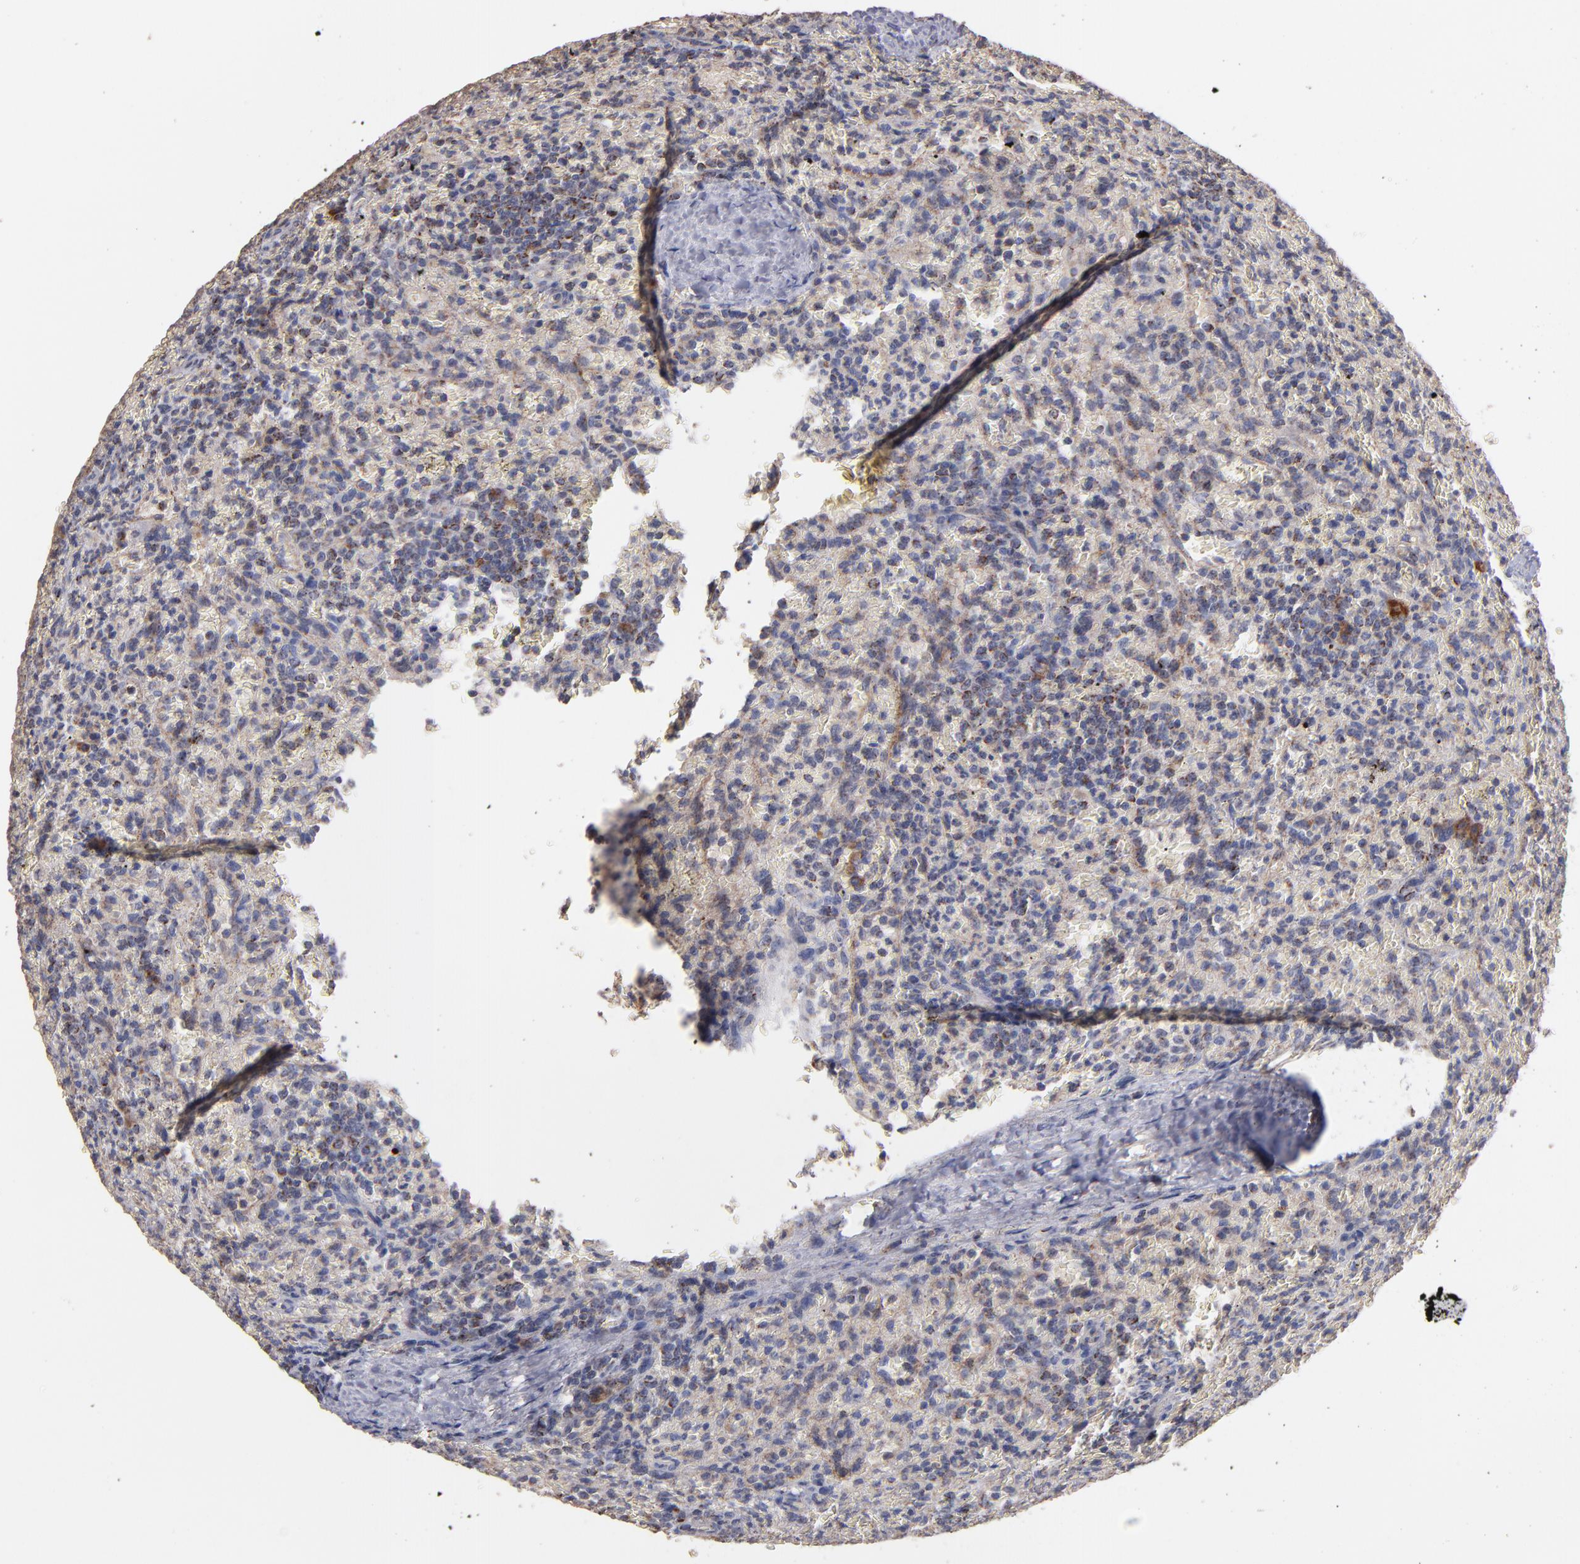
{"staining": {"intensity": "moderate", "quantity": "<25%", "location": "cytoplasmic/membranous"}, "tissue": "lymphoma", "cell_type": "Tumor cells", "image_type": "cancer", "snomed": [{"axis": "morphology", "description": "Malignant lymphoma, non-Hodgkin's type, Low grade"}, {"axis": "topography", "description": "Spleen"}], "caption": "High-power microscopy captured an immunohistochemistry (IHC) image of lymphoma, revealing moderate cytoplasmic/membranous staining in approximately <25% of tumor cells.", "gene": "DIABLO", "patient": {"sex": "female", "age": 64}}